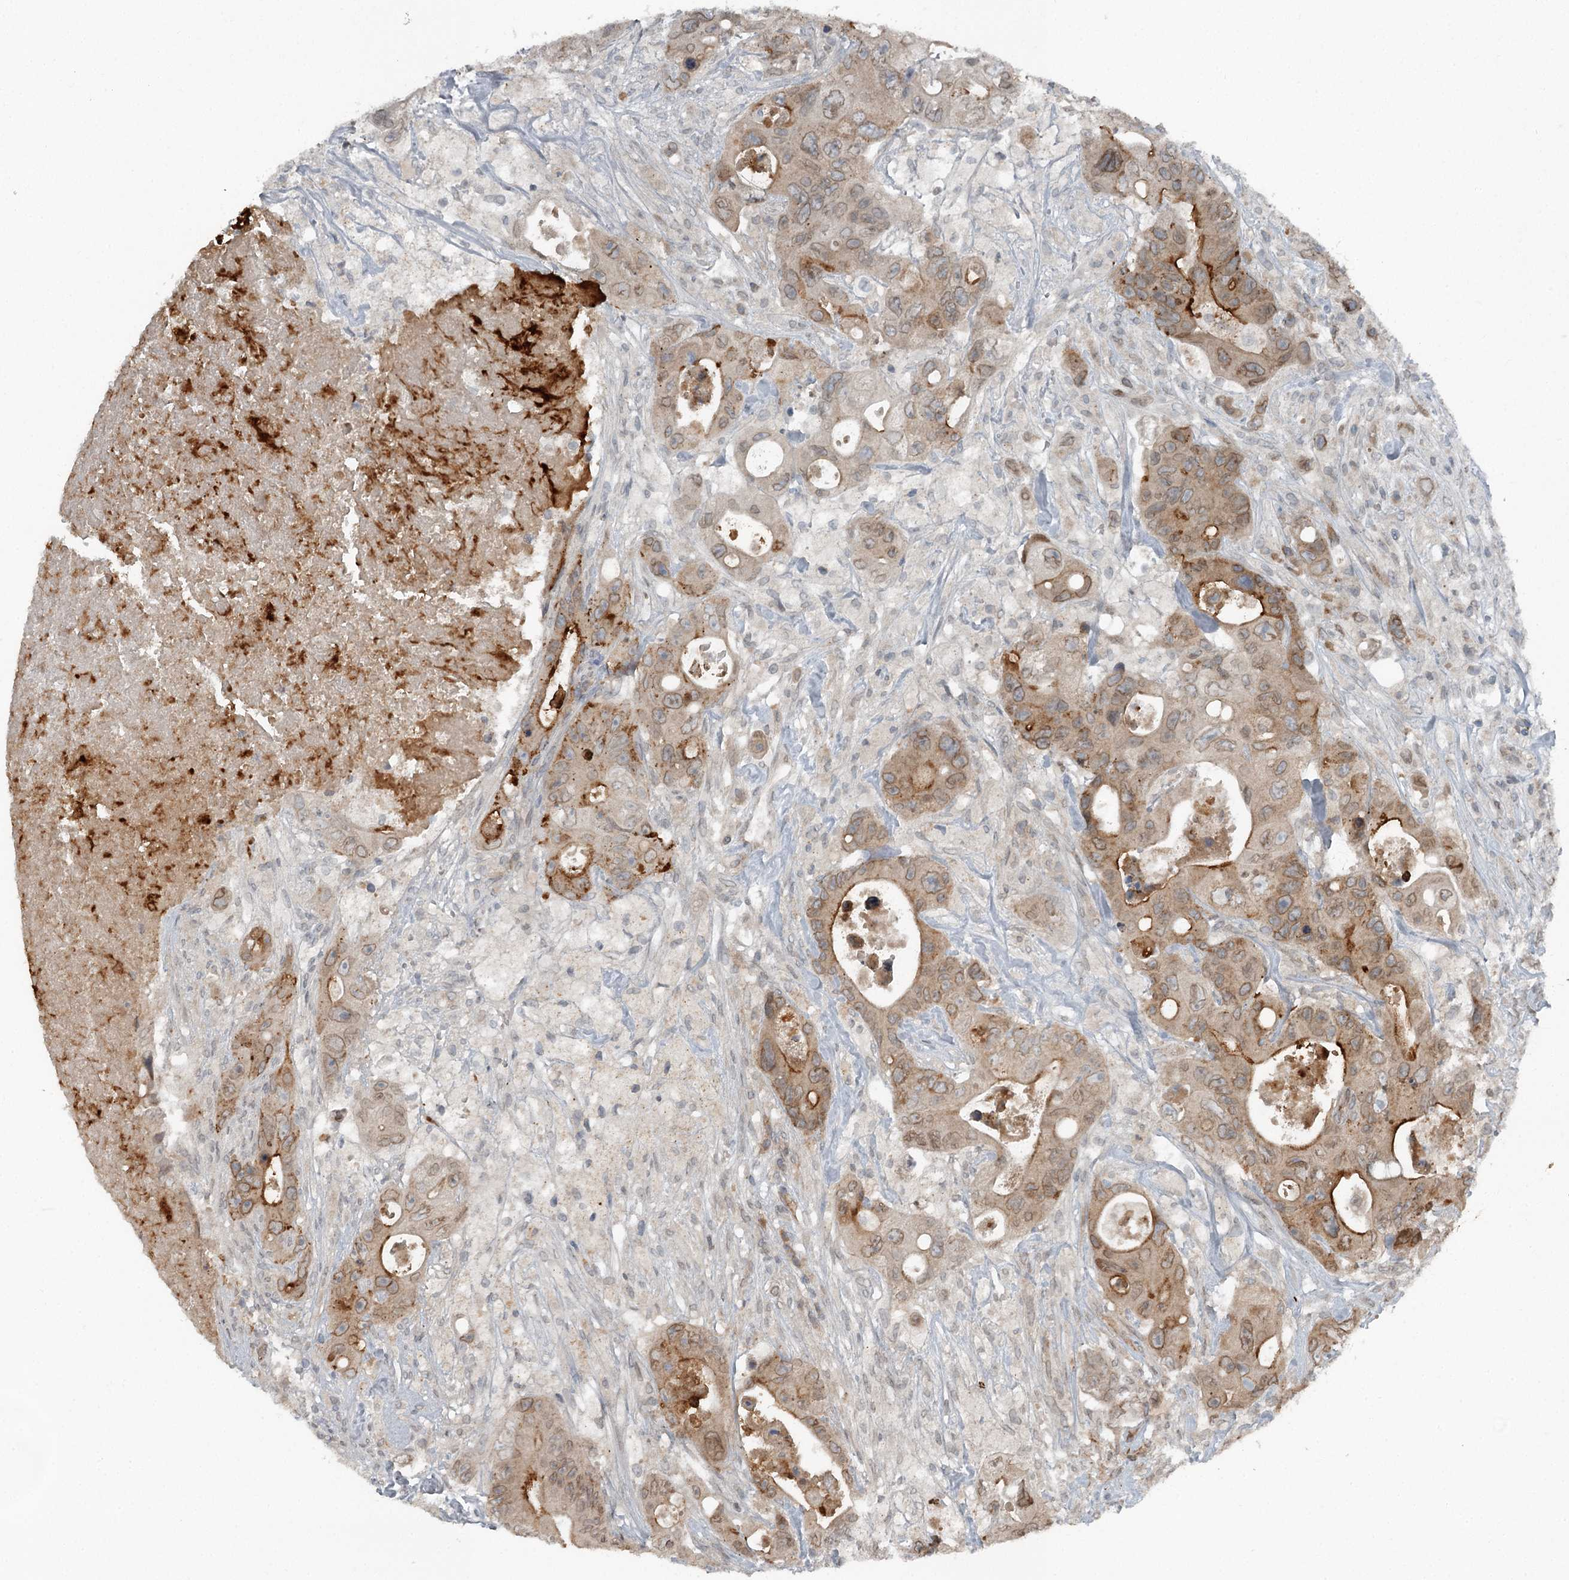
{"staining": {"intensity": "moderate", "quantity": "25%-75%", "location": "cytoplasmic/membranous"}, "tissue": "colorectal cancer", "cell_type": "Tumor cells", "image_type": "cancer", "snomed": [{"axis": "morphology", "description": "Adenocarcinoma, NOS"}, {"axis": "topography", "description": "Colon"}], "caption": "Protein staining of adenocarcinoma (colorectal) tissue shows moderate cytoplasmic/membranous positivity in about 25%-75% of tumor cells. (IHC, brightfield microscopy, high magnification).", "gene": "SLC39A8", "patient": {"sex": "female", "age": 46}}